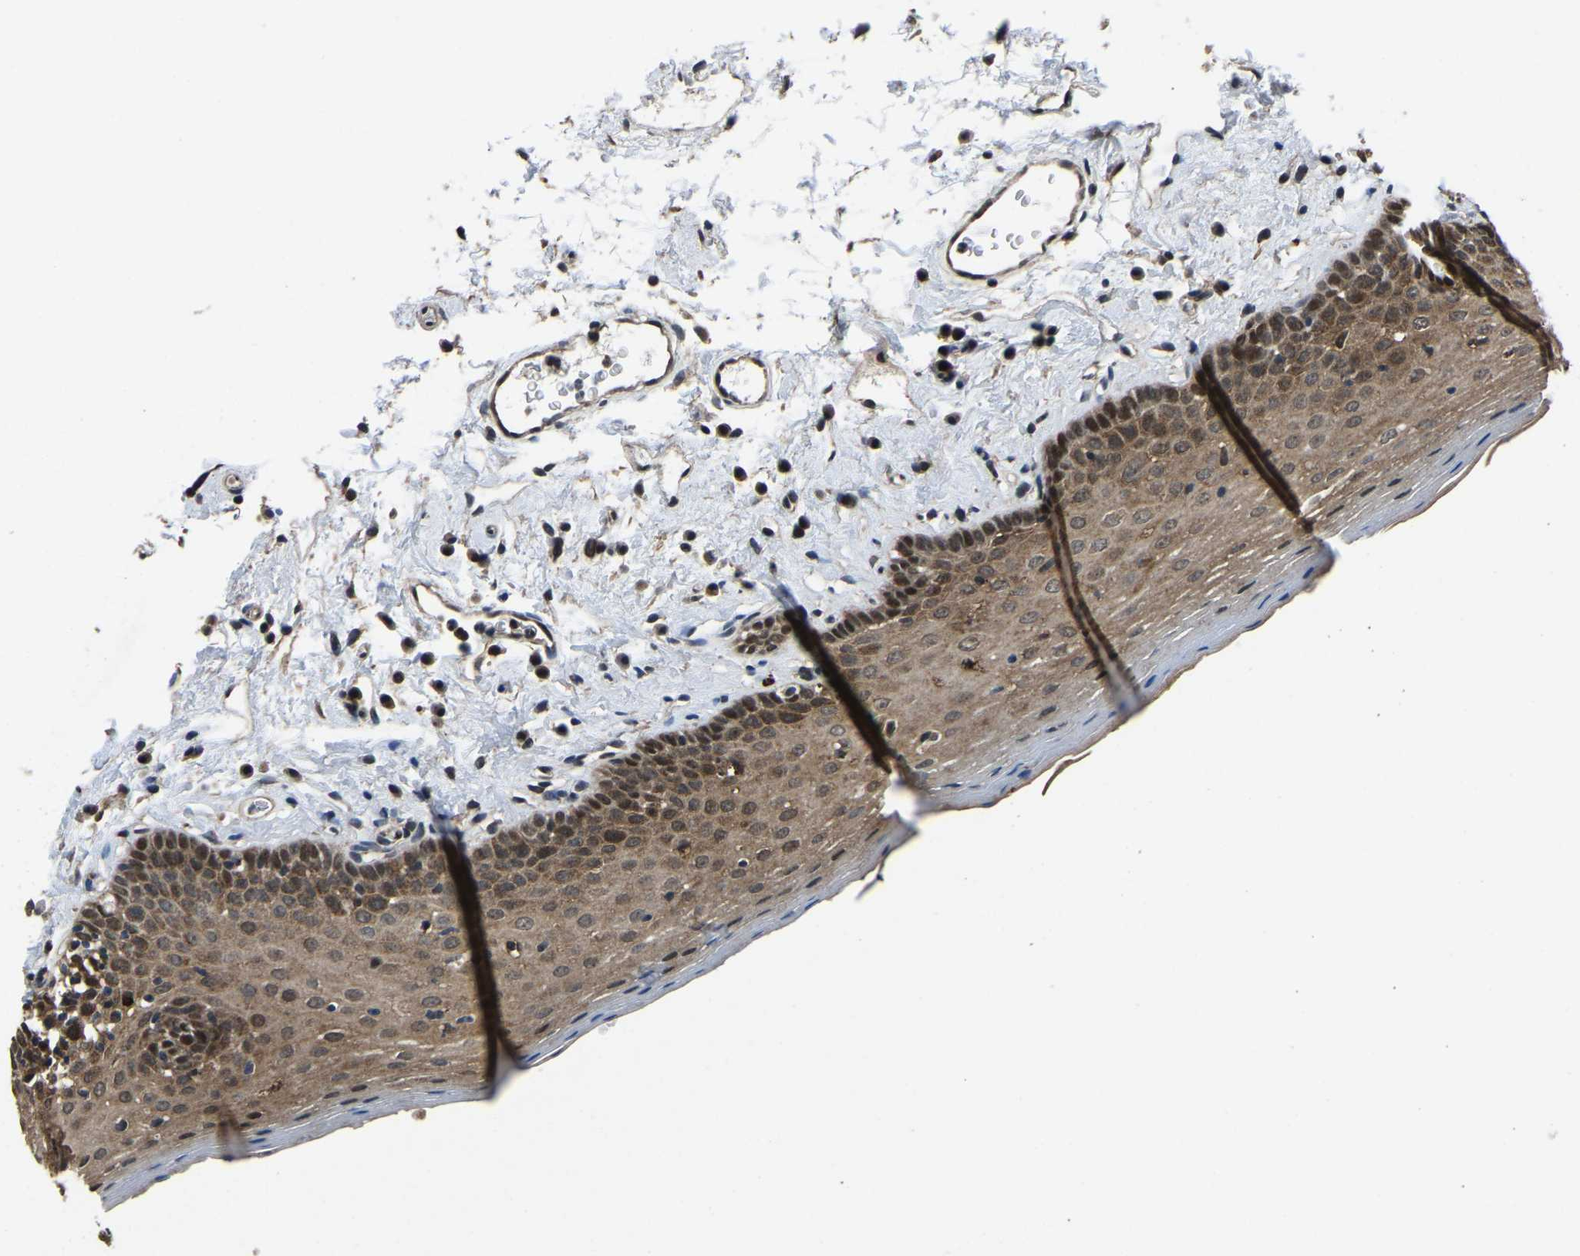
{"staining": {"intensity": "moderate", "quantity": ">75%", "location": "cytoplasmic/membranous,nuclear"}, "tissue": "oral mucosa", "cell_type": "Squamous epithelial cells", "image_type": "normal", "snomed": [{"axis": "morphology", "description": "Normal tissue, NOS"}, {"axis": "topography", "description": "Oral tissue"}], "caption": "Immunohistochemical staining of benign oral mucosa displays medium levels of moderate cytoplasmic/membranous,nuclear positivity in about >75% of squamous epithelial cells.", "gene": "DFFA", "patient": {"sex": "male", "age": 66}}